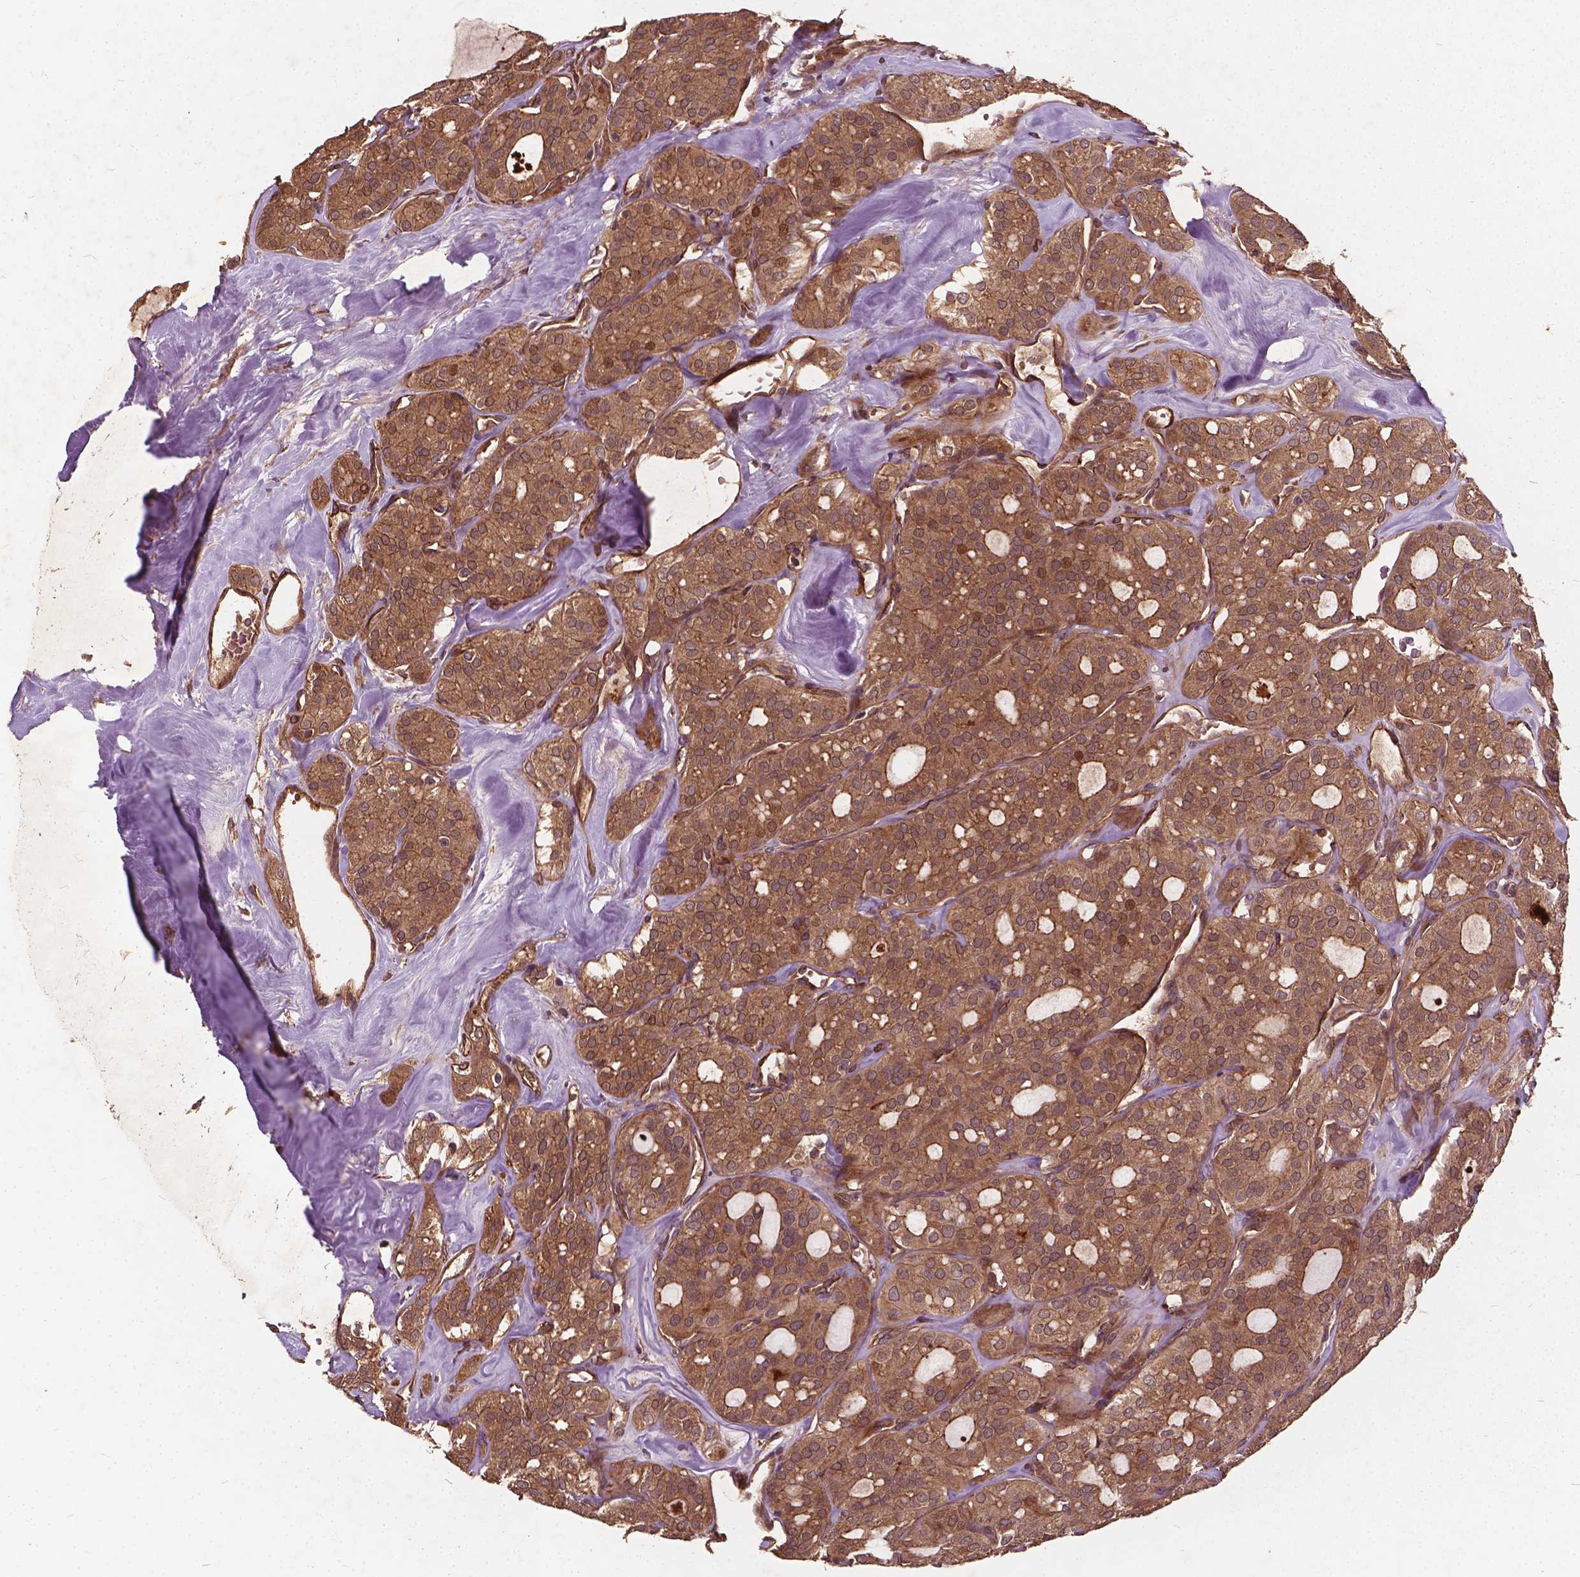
{"staining": {"intensity": "moderate", "quantity": ">75%", "location": "cytoplasmic/membranous,nuclear"}, "tissue": "thyroid cancer", "cell_type": "Tumor cells", "image_type": "cancer", "snomed": [{"axis": "morphology", "description": "Follicular adenoma carcinoma, NOS"}, {"axis": "topography", "description": "Thyroid gland"}], "caption": "The immunohistochemical stain shows moderate cytoplasmic/membranous and nuclear positivity in tumor cells of thyroid follicular adenoma carcinoma tissue. (DAB IHC, brown staining for protein, blue staining for nuclei).", "gene": "UBXN2A", "patient": {"sex": "male", "age": 75}}